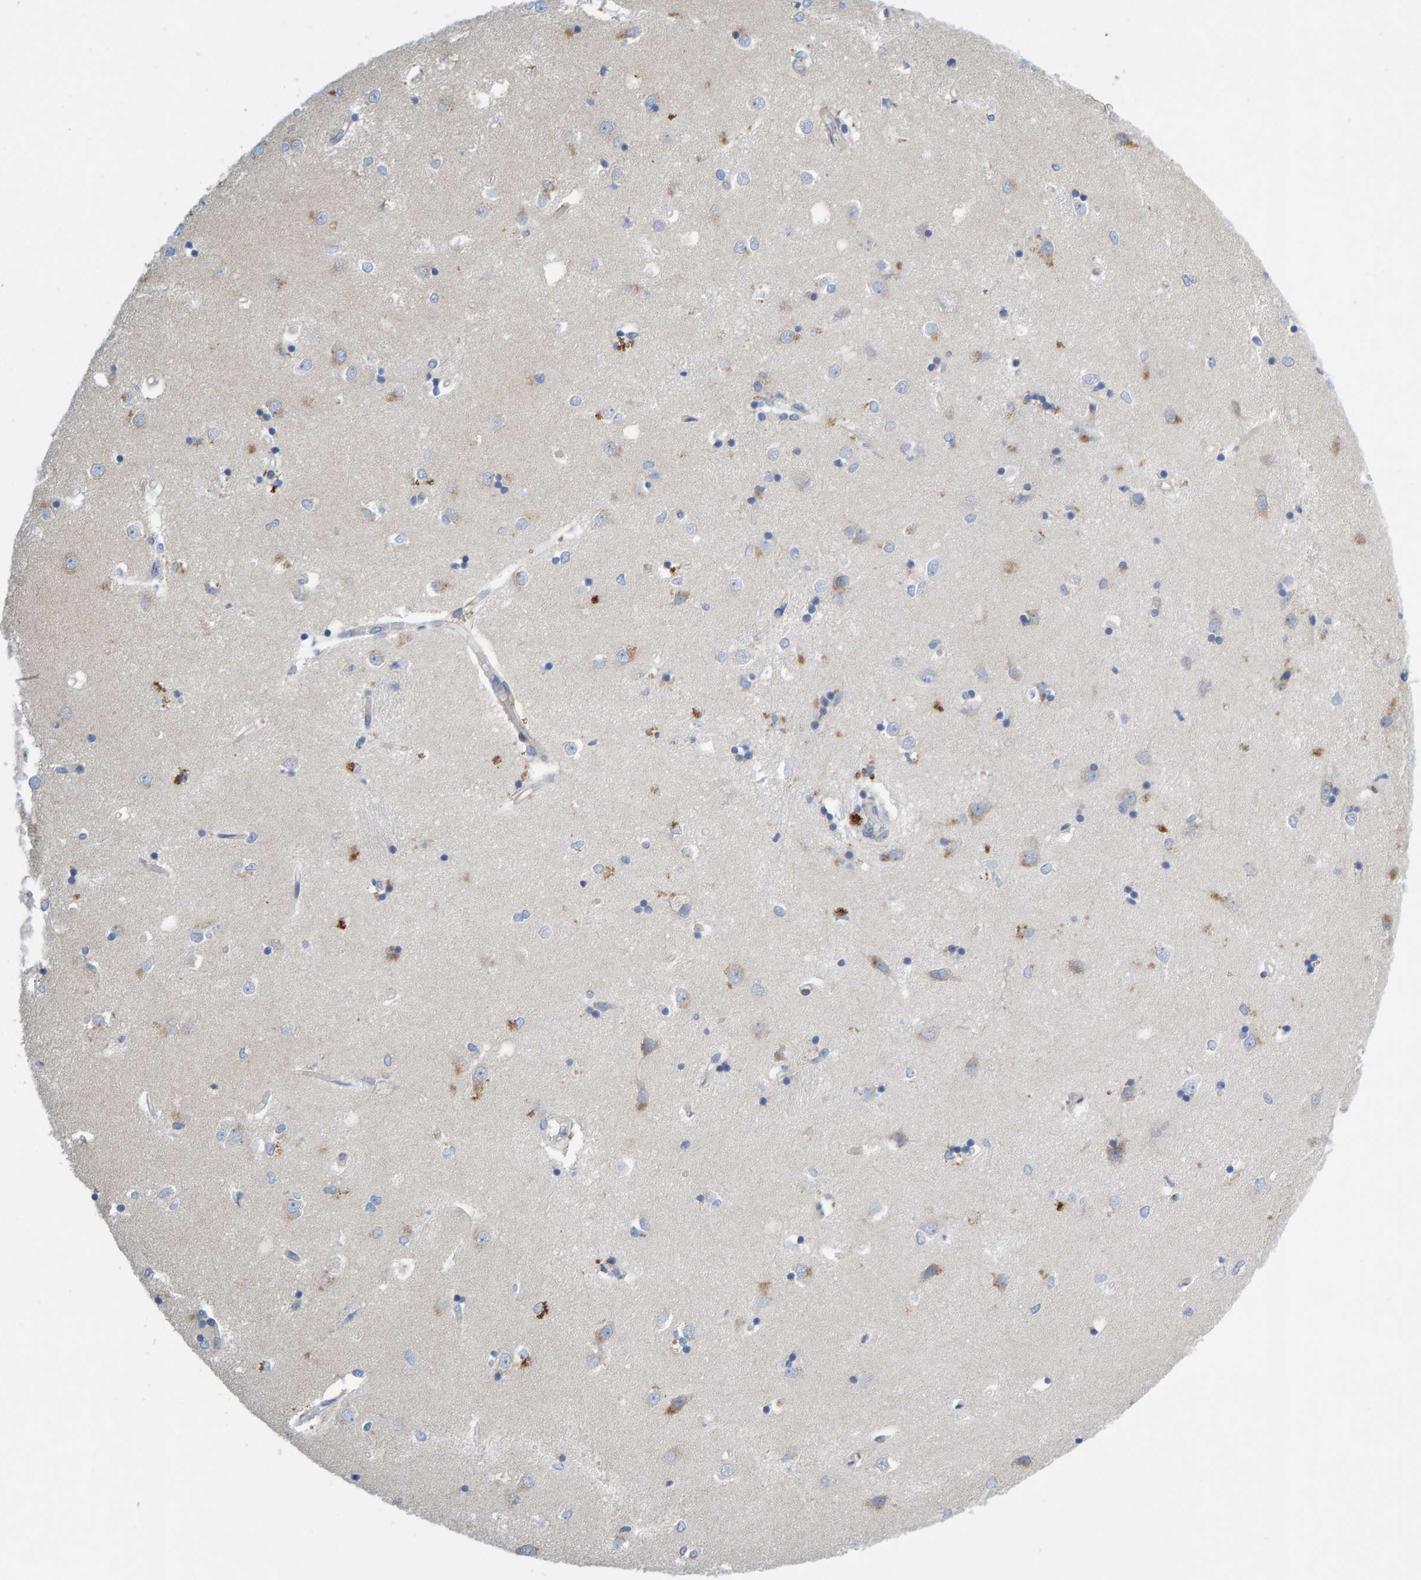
{"staining": {"intensity": "weak", "quantity": "<25%", "location": "cytoplasmic/membranous"}, "tissue": "caudate", "cell_type": "Glial cells", "image_type": "normal", "snomed": [{"axis": "morphology", "description": "Normal tissue, NOS"}, {"axis": "topography", "description": "Lateral ventricle wall"}], "caption": "Glial cells show no significant protein expression in normal caudate. Nuclei are stained in blue.", "gene": "PRKD2", "patient": {"sex": "male", "age": 45}}